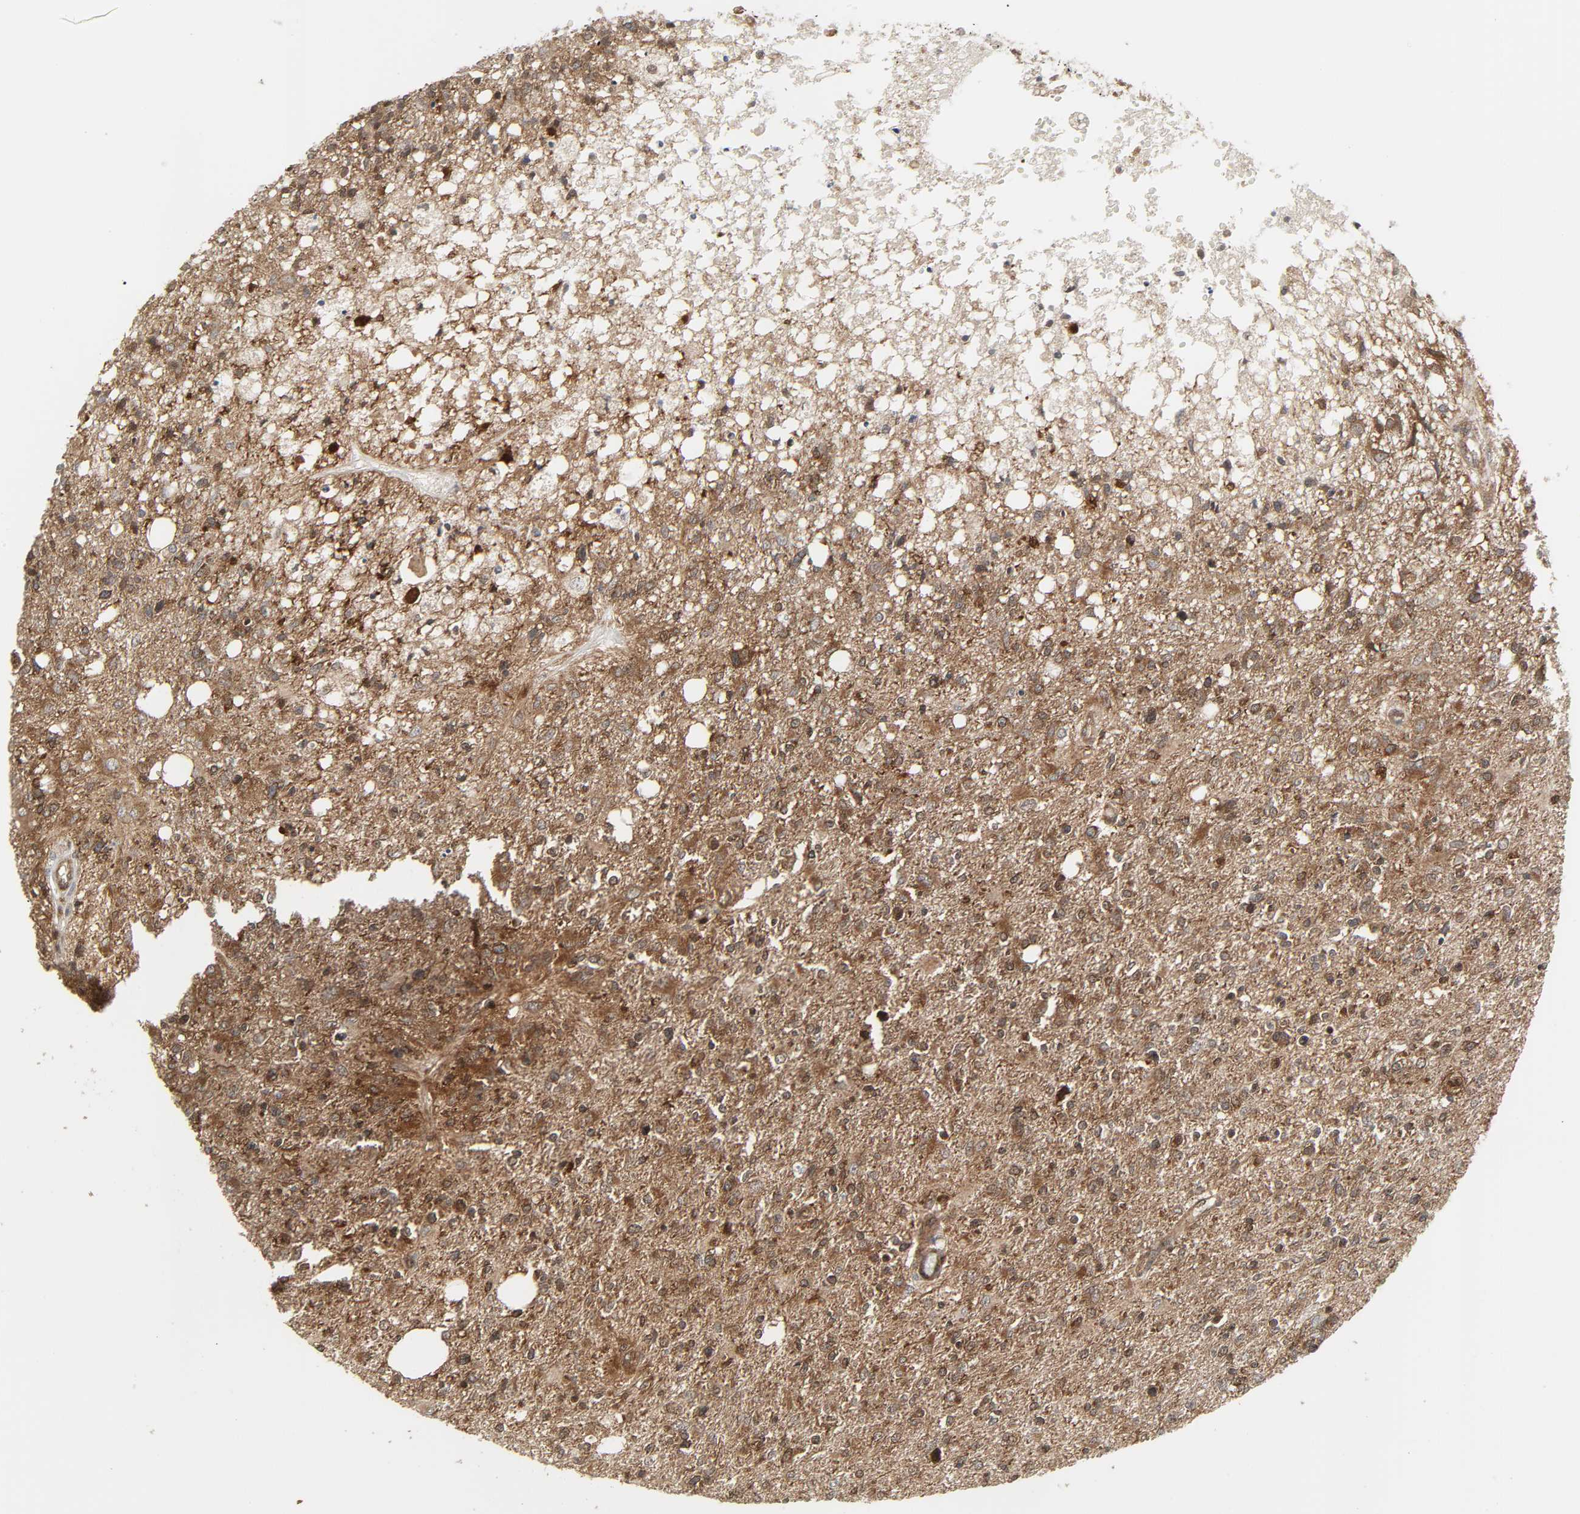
{"staining": {"intensity": "moderate", "quantity": ">75%", "location": "nuclear"}, "tissue": "glioma", "cell_type": "Tumor cells", "image_type": "cancer", "snomed": [{"axis": "morphology", "description": "Glioma, malignant, High grade"}, {"axis": "topography", "description": "Cerebral cortex"}], "caption": "Protein staining demonstrates moderate nuclear staining in approximately >75% of tumor cells in high-grade glioma (malignant).", "gene": "GSK3A", "patient": {"sex": "male", "age": 76}}